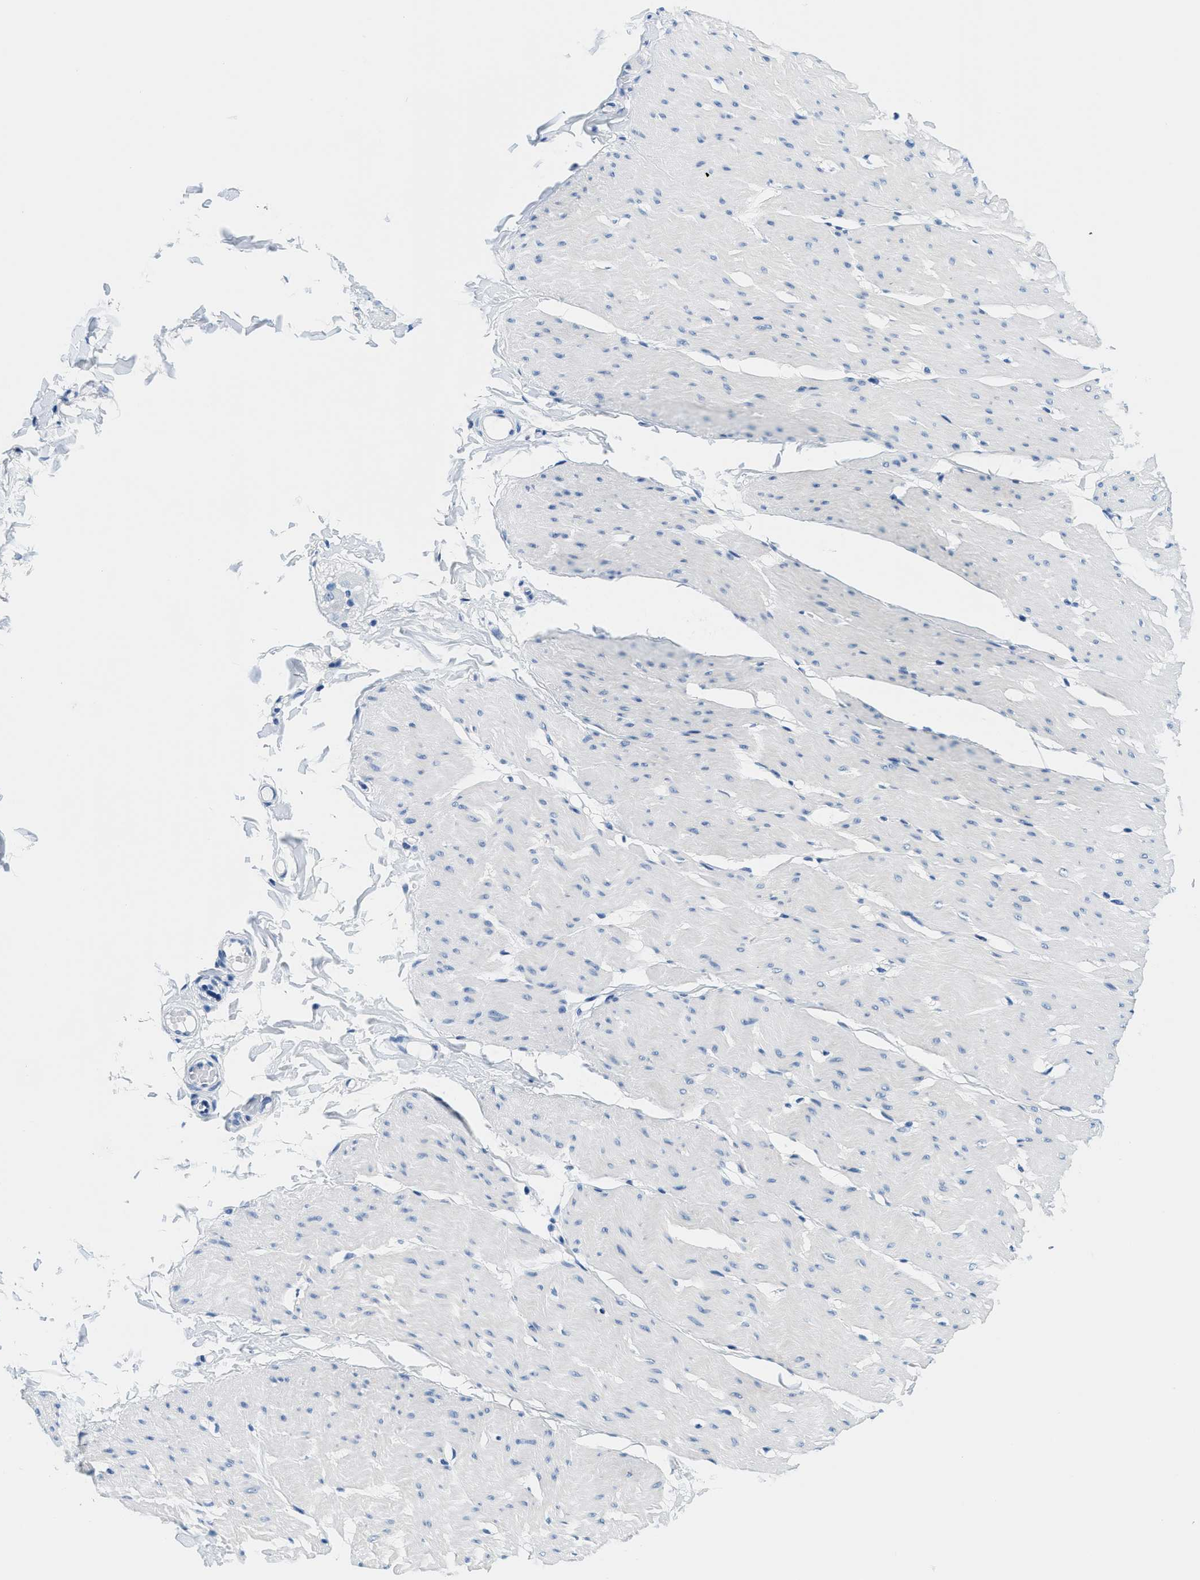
{"staining": {"intensity": "negative", "quantity": "none", "location": "none"}, "tissue": "smooth muscle", "cell_type": "Smooth muscle cells", "image_type": "normal", "snomed": [{"axis": "morphology", "description": "Normal tissue, NOS"}, {"axis": "topography", "description": "Smooth muscle"}, {"axis": "topography", "description": "Colon"}], "caption": "This photomicrograph is of normal smooth muscle stained with immunohistochemistry to label a protein in brown with the nuclei are counter-stained blue. There is no expression in smooth muscle cells.", "gene": "GSTM3", "patient": {"sex": "male", "age": 67}}